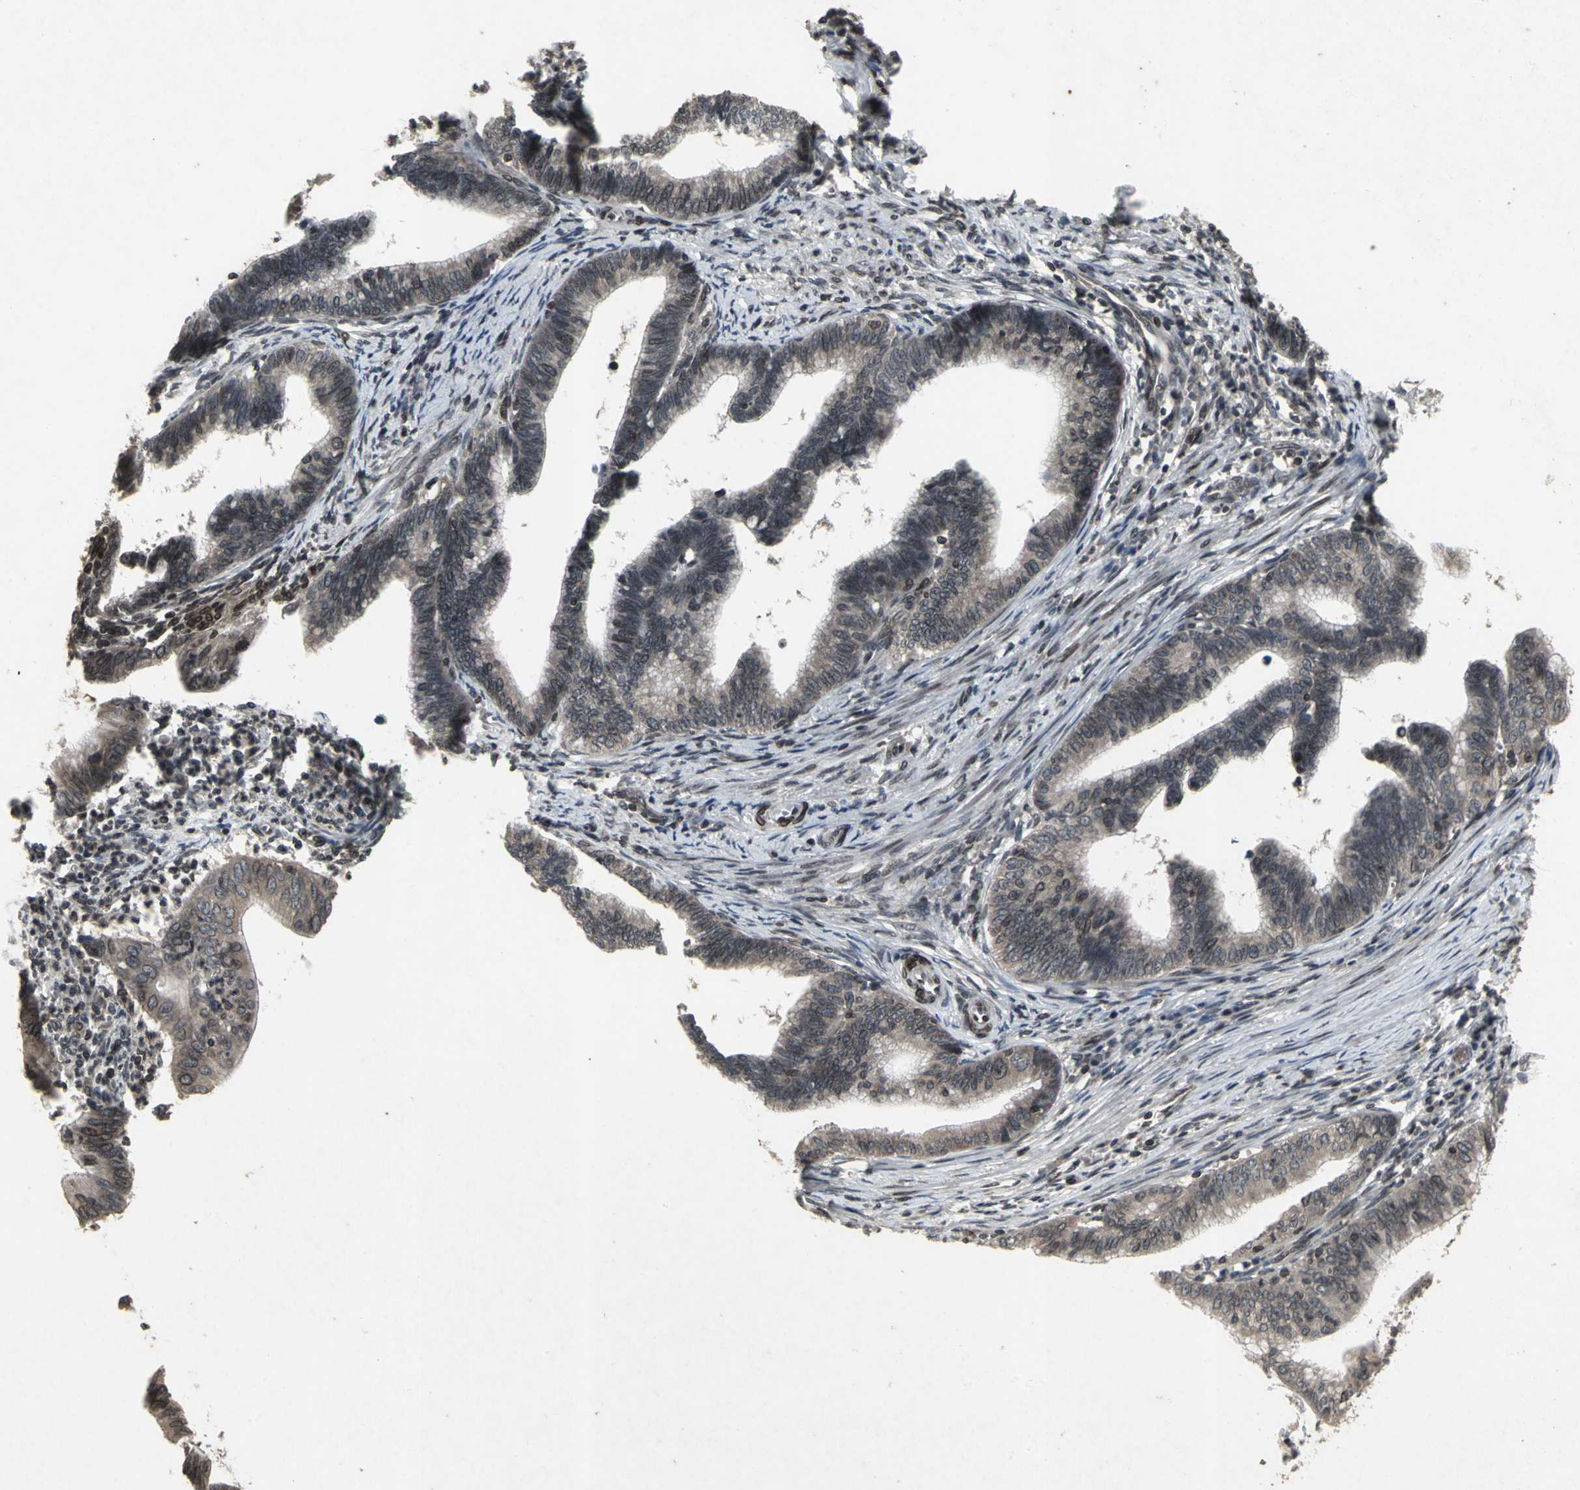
{"staining": {"intensity": "moderate", "quantity": ">75%", "location": "nuclear"}, "tissue": "cervical cancer", "cell_type": "Tumor cells", "image_type": "cancer", "snomed": [{"axis": "morphology", "description": "Adenocarcinoma, NOS"}, {"axis": "topography", "description": "Cervix"}], "caption": "Moderate nuclear staining is identified in about >75% of tumor cells in cervical cancer. (DAB = brown stain, brightfield microscopy at high magnification).", "gene": "SH2B3", "patient": {"sex": "female", "age": 36}}